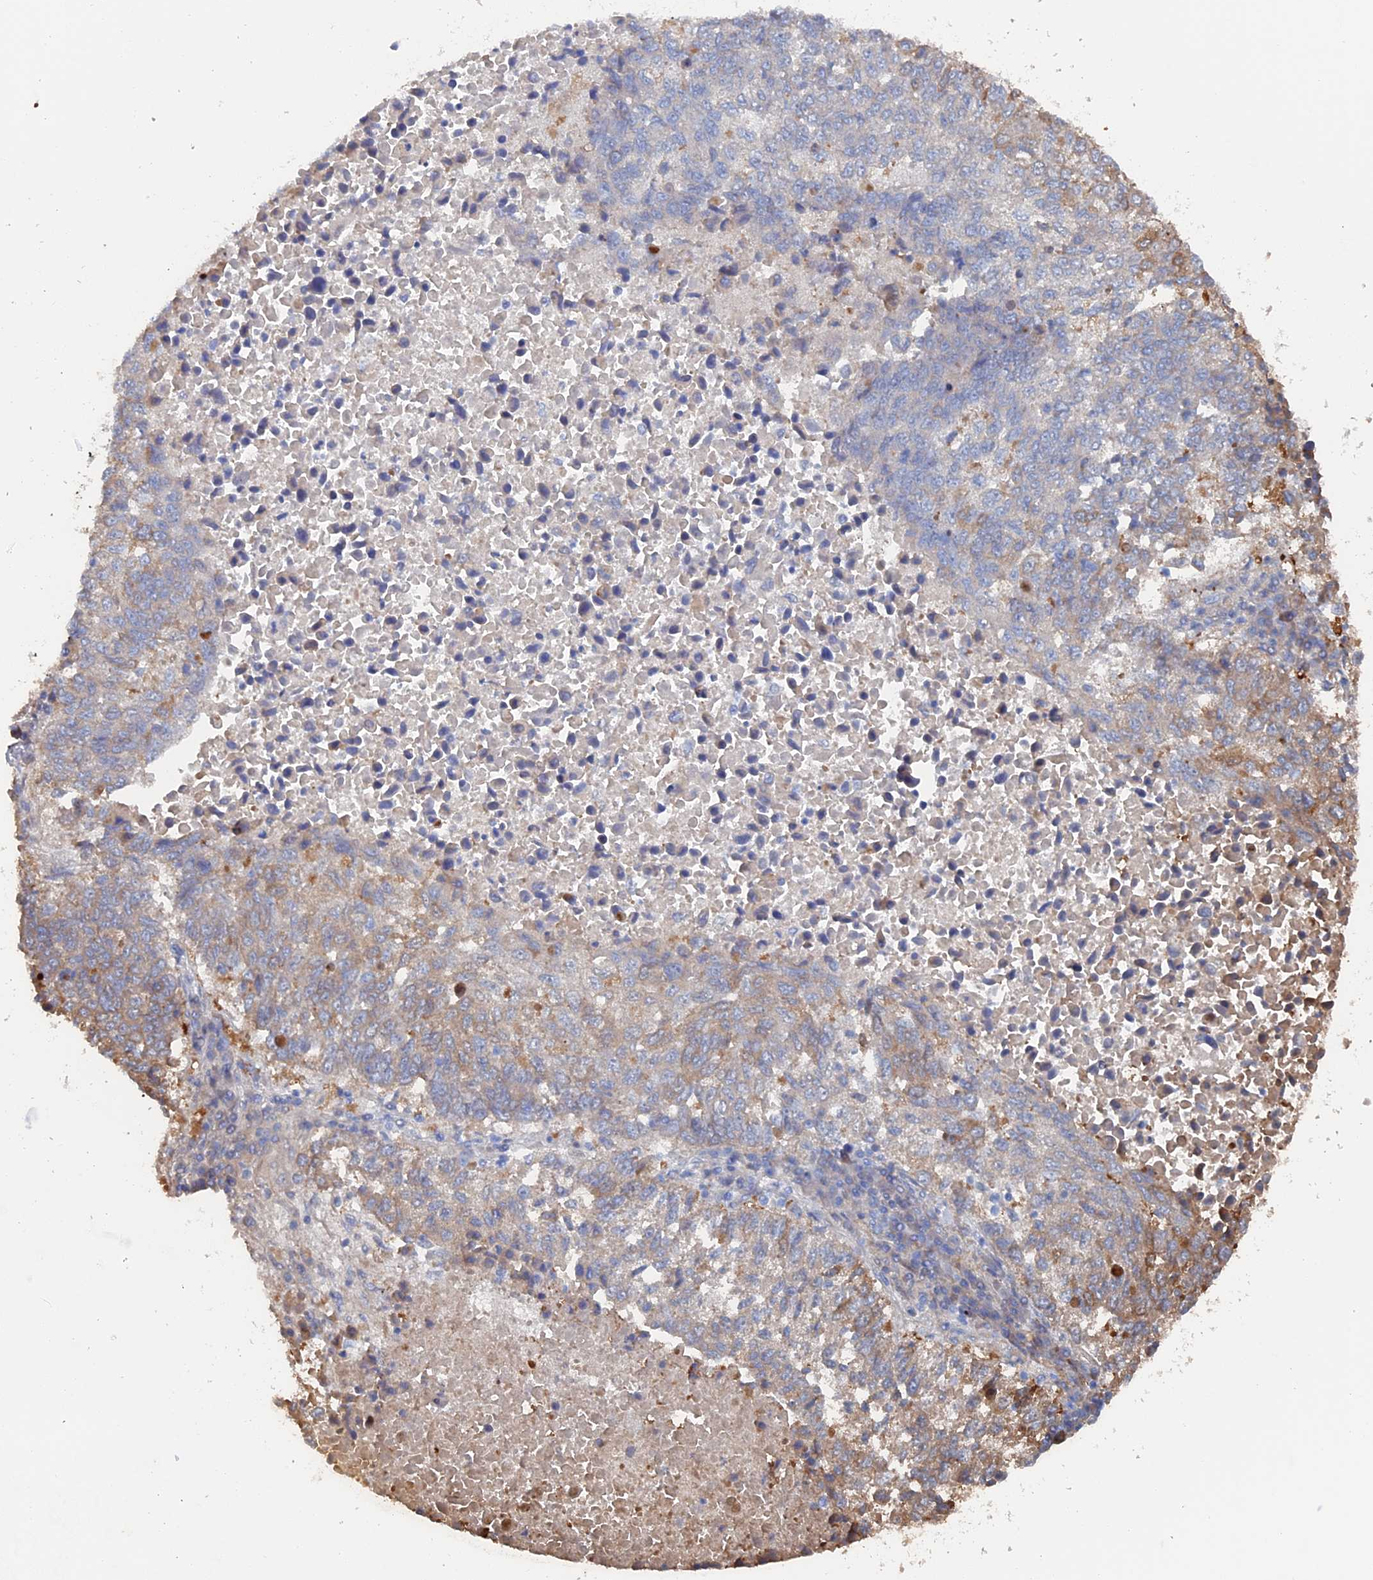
{"staining": {"intensity": "weak", "quantity": "25%-75%", "location": "cytoplasmic/membranous"}, "tissue": "lung cancer", "cell_type": "Tumor cells", "image_type": "cancer", "snomed": [{"axis": "morphology", "description": "Squamous cell carcinoma, NOS"}, {"axis": "topography", "description": "Lung"}], "caption": "Immunohistochemical staining of human lung cancer (squamous cell carcinoma) reveals low levels of weak cytoplasmic/membranous protein expression in approximately 25%-75% of tumor cells.", "gene": "COG7", "patient": {"sex": "male", "age": 73}}